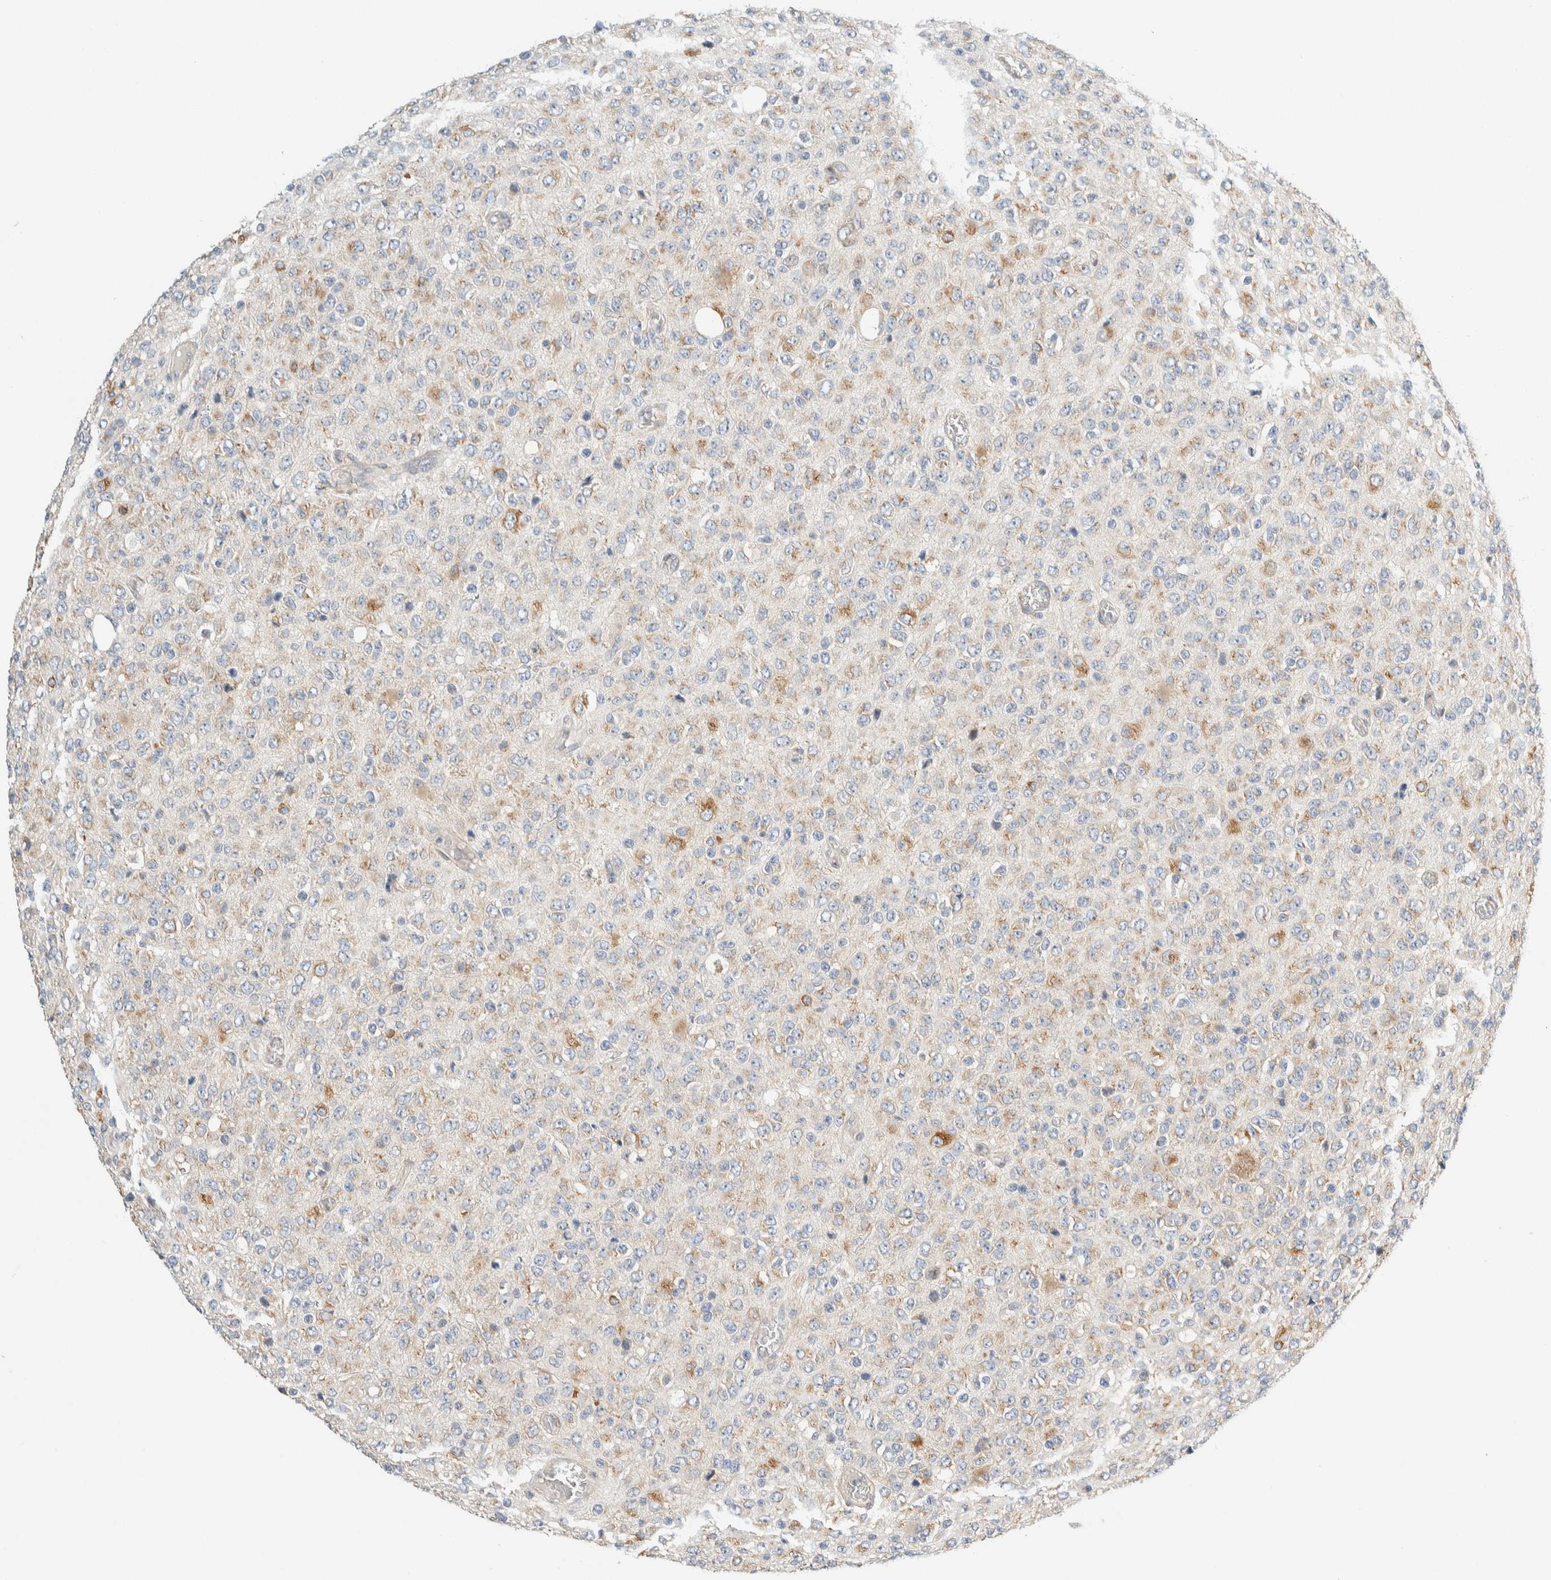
{"staining": {"intensity": "moderate", "quantity": "<25%", "location": "cytoplasmic/membranous"}, "tissue": "glioma", "cell_type": "Tumor cells", "image_type": "cancer", "snomed": [{"axis": "morphology", "description": "Glioma, malignant, High grade"}, {"axis": "topography", "description": "pancreas cauda"}], "caption": "Immunohistochemistry (IHC) staining of glioma, which exhibits low levels of moderate cytoplasmic/membranous expression in about <25% of tumor cells indicating moderate cytoplasmic/membranous protein positivity. The staining was performed using DAB (3,3'-diaminobenzidine) (brown) for protein detection and nuclei were counterstained in hematoxylin (blue).", "gene": "TMEM184B", "patient": {"sex": "male", "age": 60}}